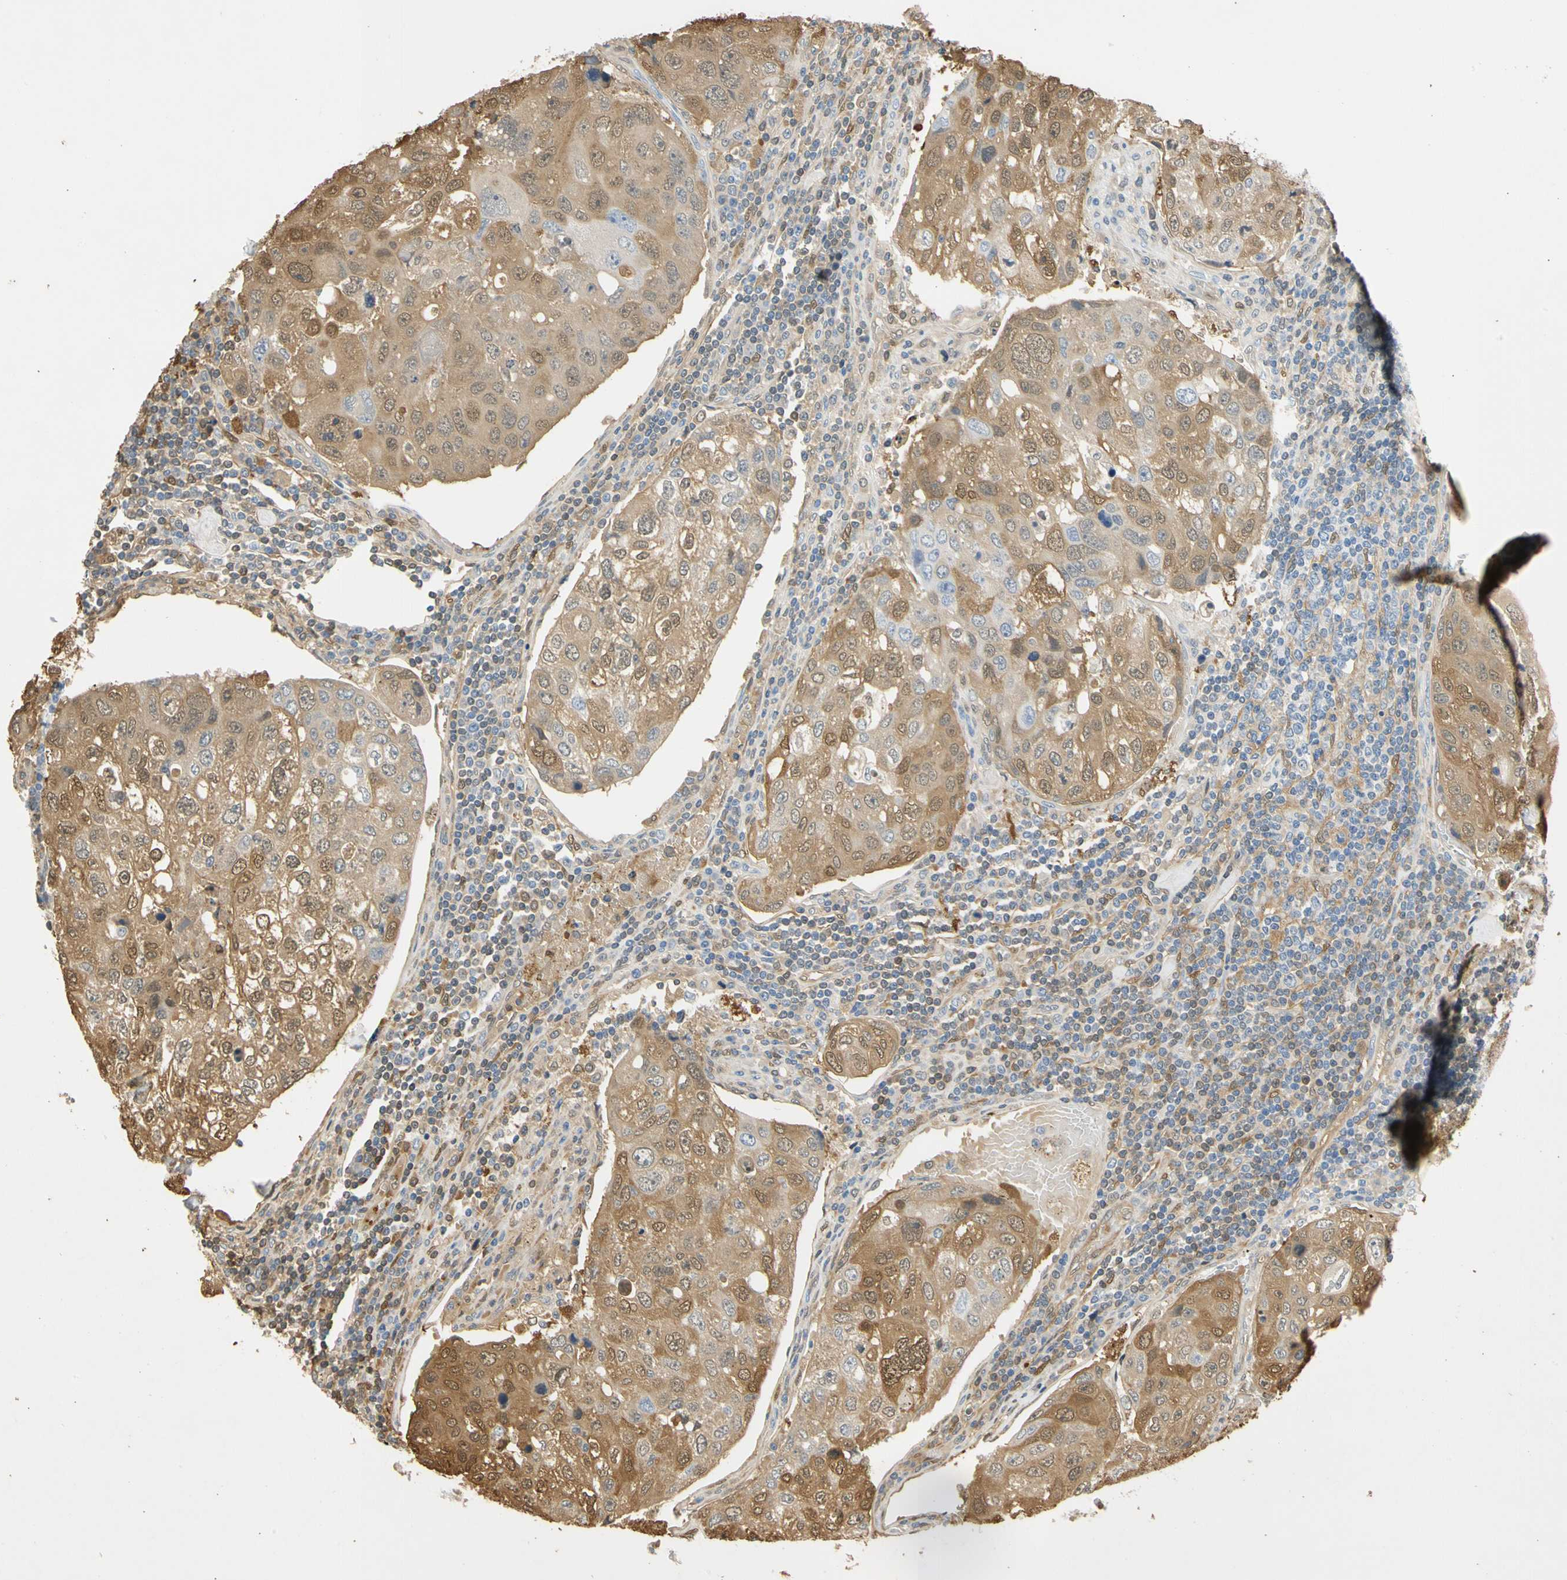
{"staining": {"intensity": "moderate", "quantity": ">75%", "location": "cytoplasmic/membranous,nuclear"}, "tissue": "urothelial cancer", "cell_type": "Tumor cells", "image_type": "cancer", "snomed": [{"axis": "morphology", "description": "Urothelial carcinoma, High grade"}, {"axis": "topography", "description": "Lymph node"}, {"axis": "topography", "description": "Urinary bladder"}], "caption": "Immunohistochemical staining of human urothelial cancer shows medium levels of moderate cytoplasmic/membranous and nuclear staining in approximately >75% of tumor cells.", "gene": "S100A6", "patient": {"sex": "male", "age": 51}}